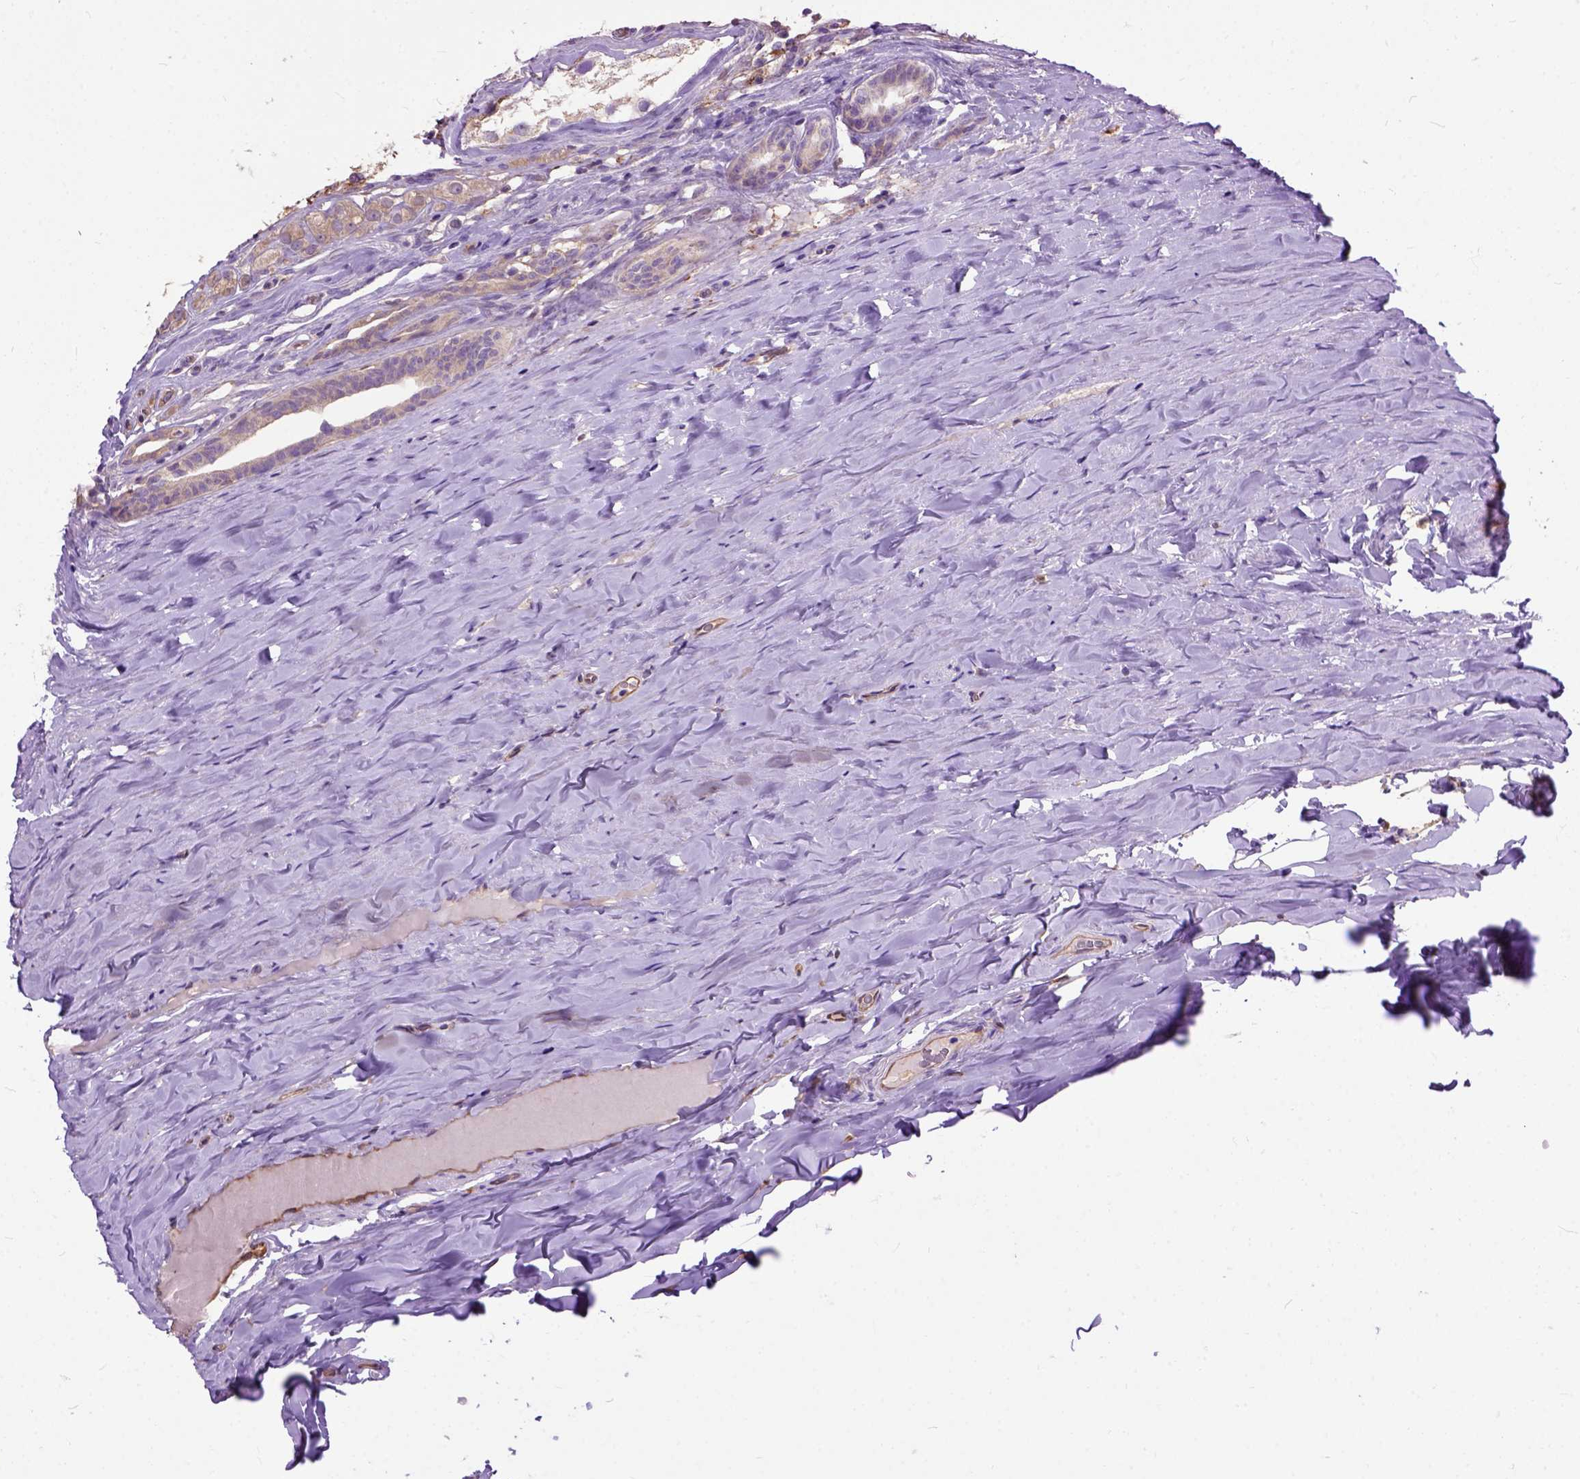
{"staining": {"intensity": "negative", "quantity": "none", "location": "none"}, "tissue": "testis cancer", "cell_type": "Tumor cells", "image_type": "cancer", "snomed": [{"axis": "morphology", "description": "Seminoma, NOS"}, {"axis": "topography", "description": "Testis"}], "caption": "DAB (3,3'-diaminobenzidine) immunohistochemical staining of testis cancer demonstrates no significant expression in tumor cells.", "gene": "SEMA4F", "patient": {"sex": "male", "age": 34}}